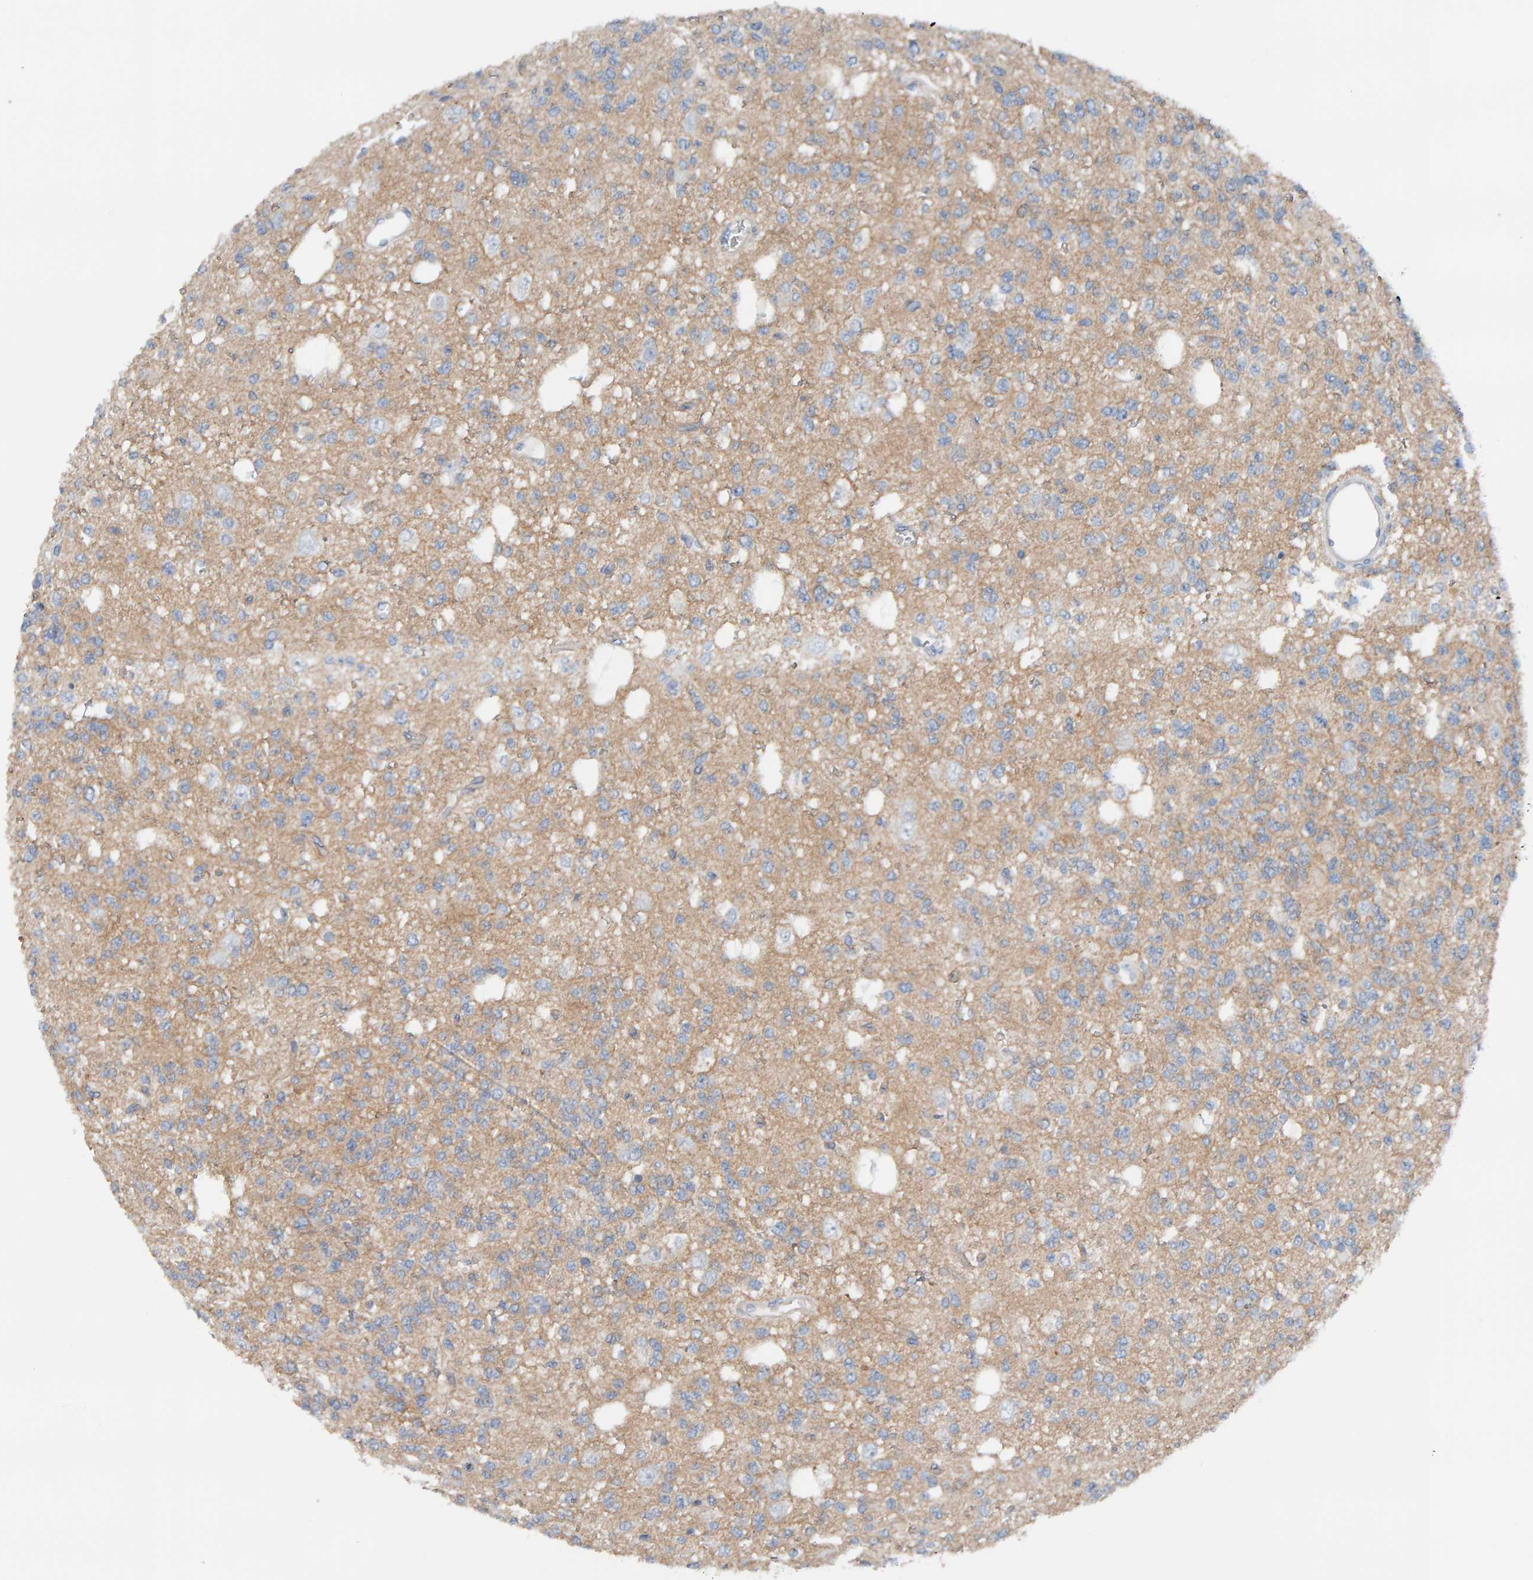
{"staining": {"intensity": "weak", "quantity": "<25%", "location": "cytoplasmic/membranous"}, "tissue": "glioma", "cell_type": "Tumor cells", "image_type": "cancer", "snomed": [{"axis": "morphology", "description": "Glioma, malignant, Low grade"}, {"axis": "topography", "description": "Brain"}], "caption": "Tumor cells show no significant protein expression in glioma. Brightfield microscopy of immunohistochemistry (IHC) stained with DAB (3,3'-diaminobenzidine) (brown) and hematoxylin (blue), captured at high magnification.", "gene": "FYN", "patient": {"sex": "male", "age": 38}}